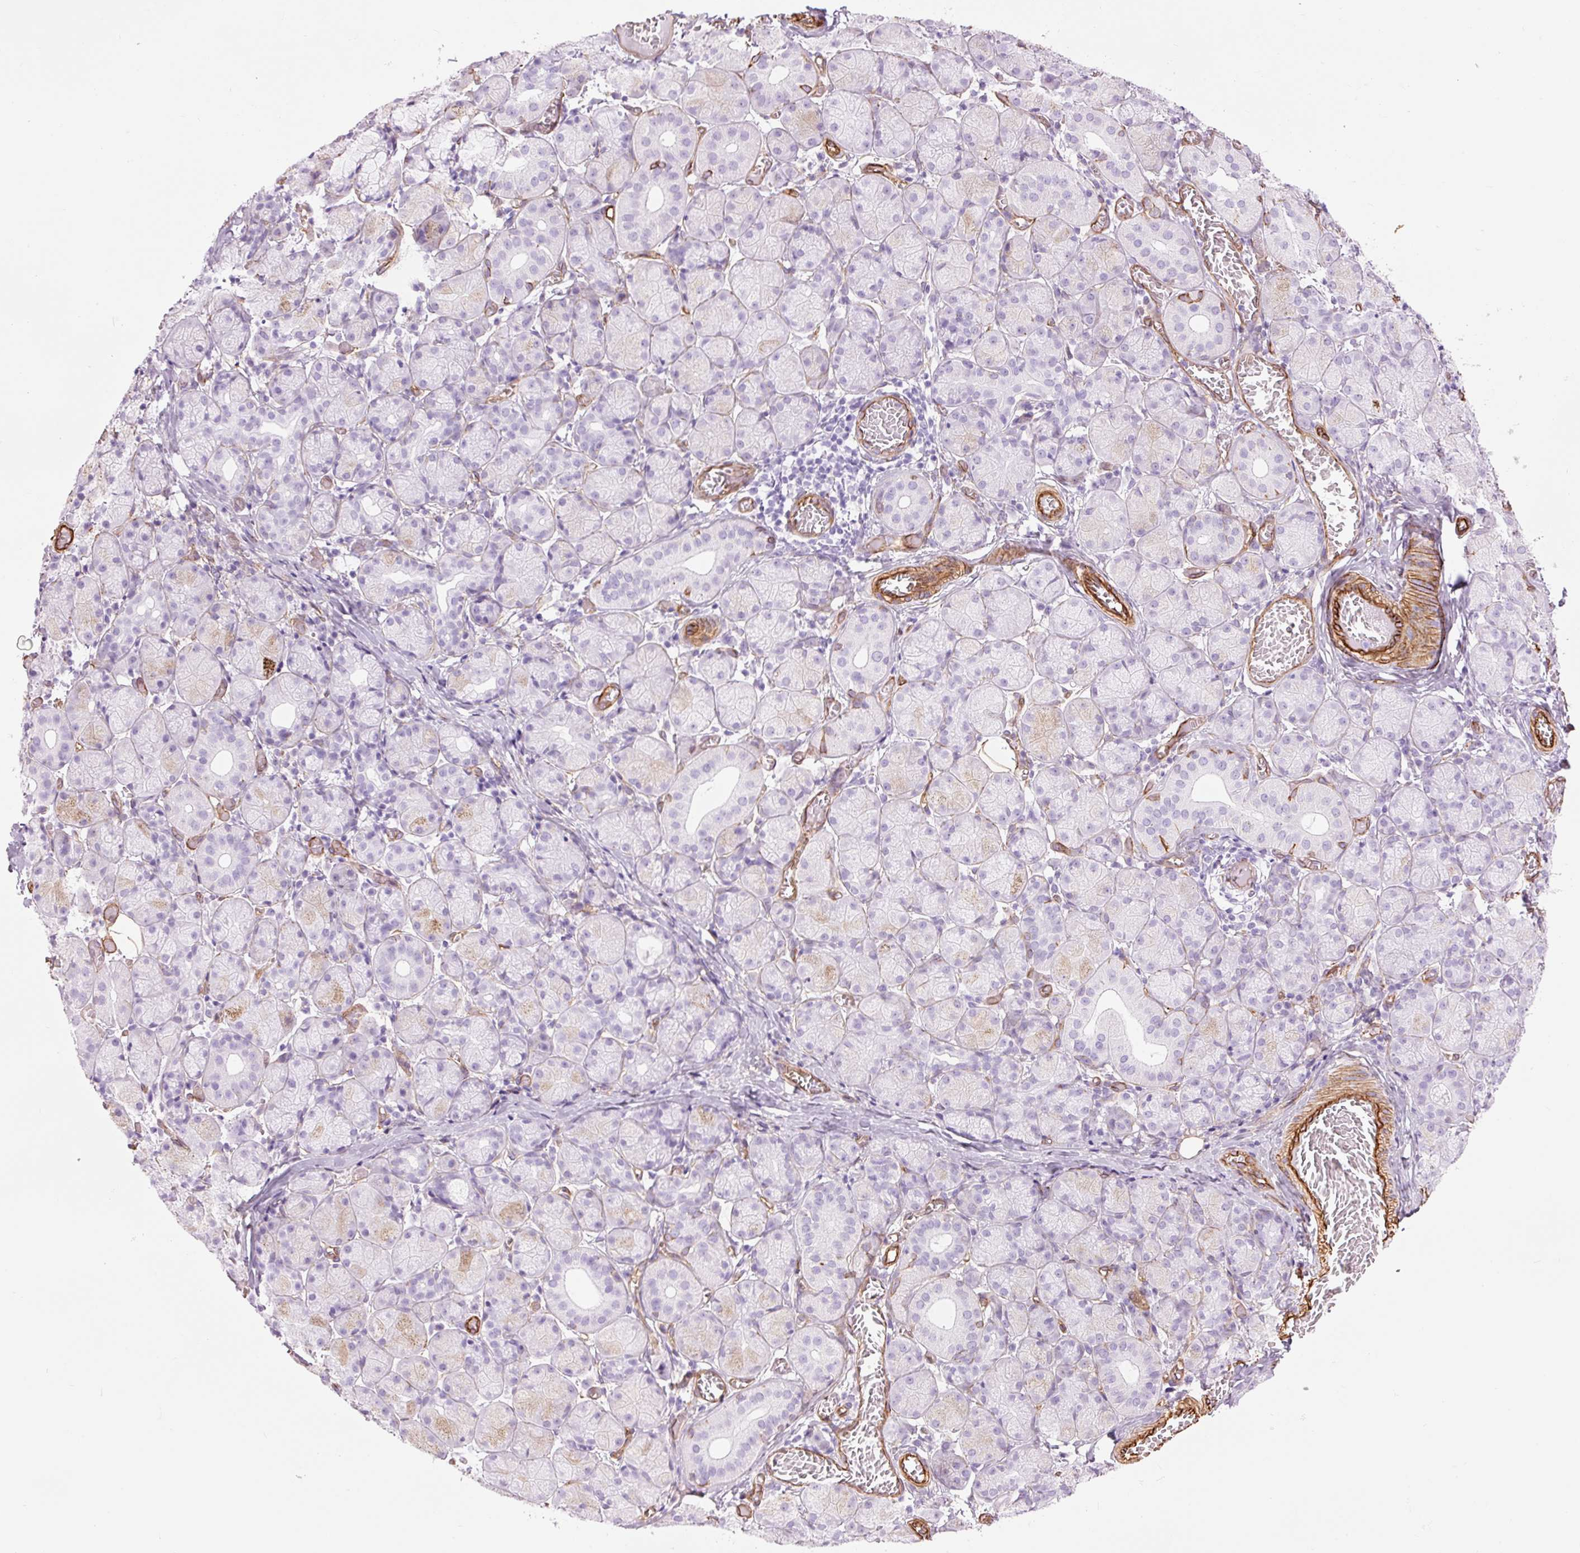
{"staining": {"intensity": "weak", "quantity": "<25%", "location": "cytoplasmic/membranous"}, "tissue": "salivary gland", "cell_type": "Glandular cells", "image_type": "normal", "snomed": [{"axis": "morphology", "description": "Normal tissue, NOS"}, {"axis": "topography", "description": "Salivary gland"}], "caption": "High magnification brightfield microscopy of benign salivary gland stained with DAB (brown) and counterstained with hematoxylin (blue): glandular cells show no significant positivity. Nuclei are stained in blue.", "gene": "CAV1", "patient": {"sex": "female", "age": 24}}